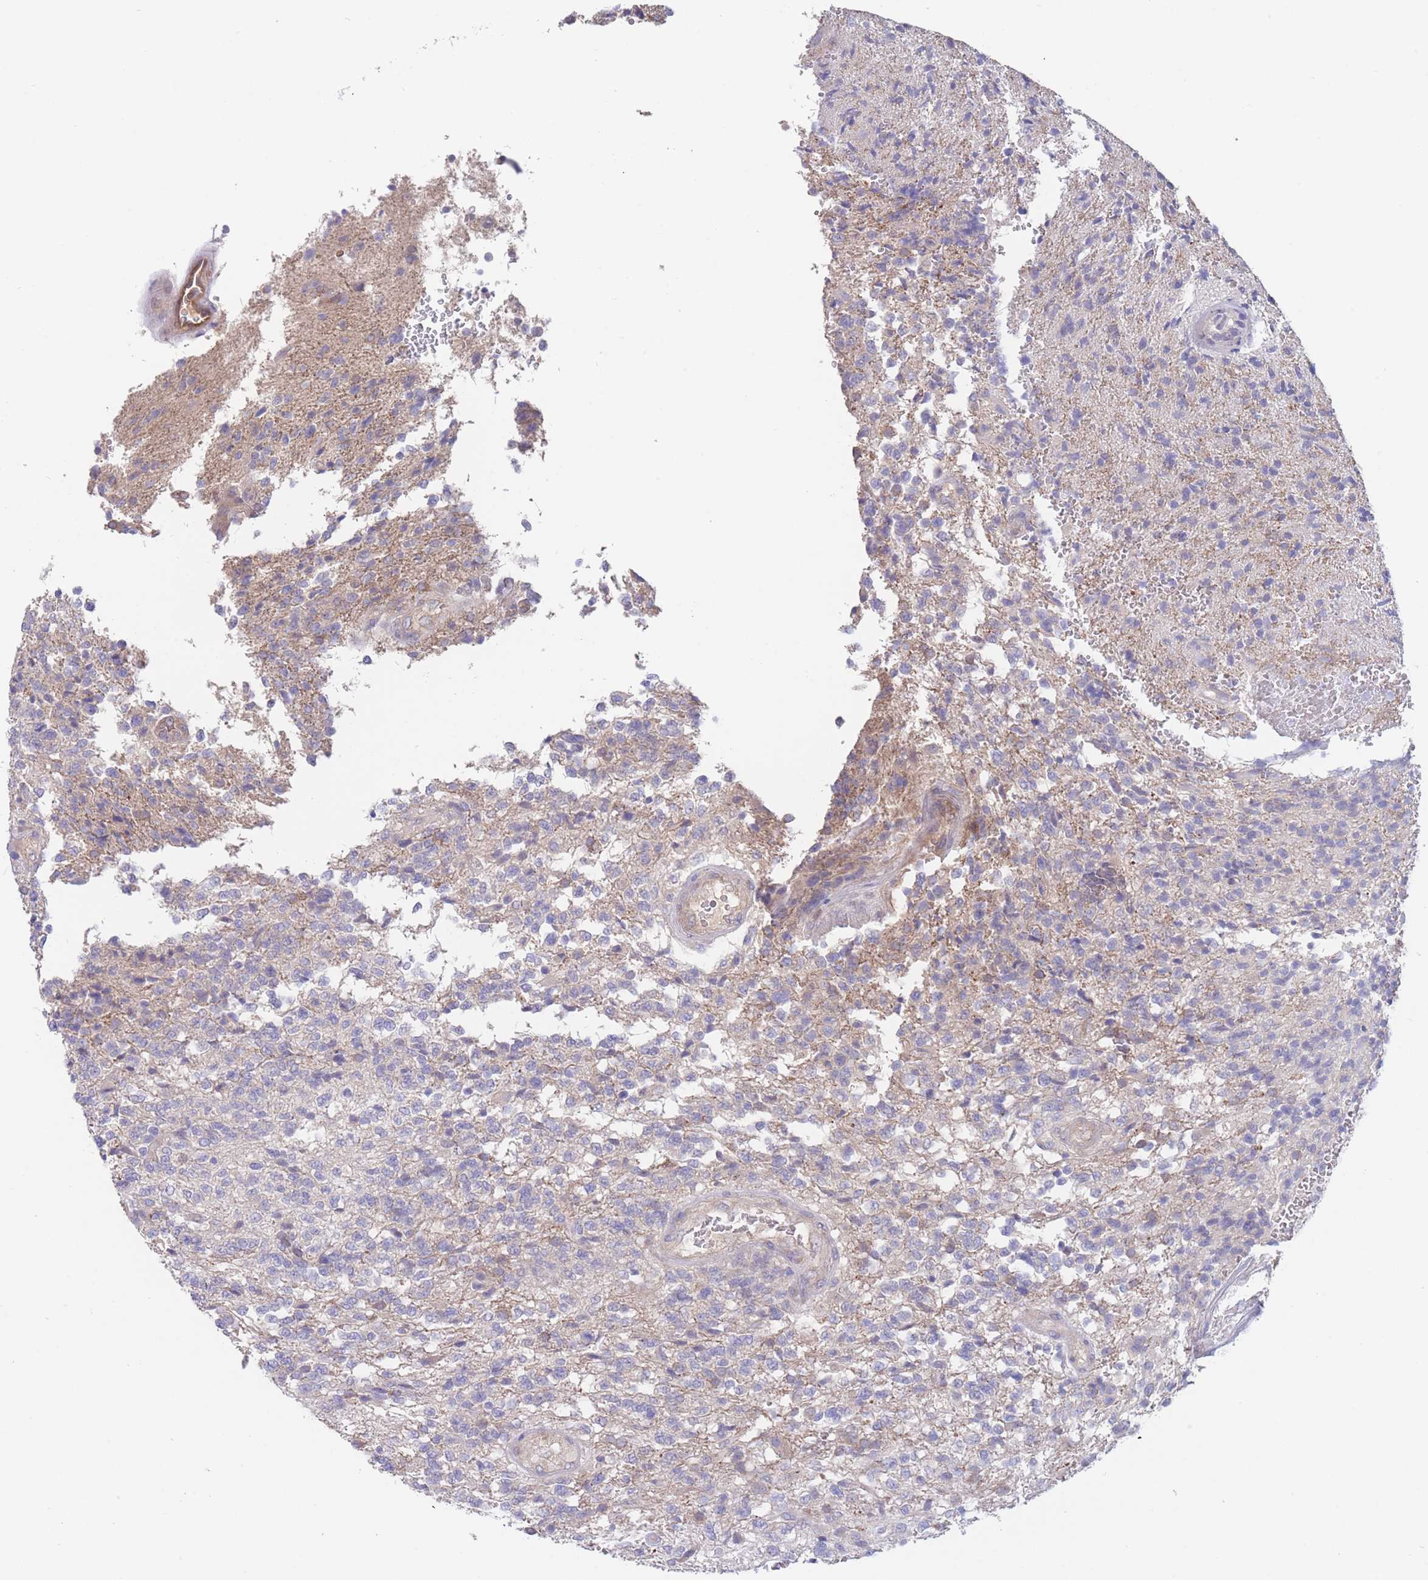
{"staining": {"intensity": "negative", "quantity": "none", "location": "none"}, "tissue": "glioma", "cell_type": "Tumor cells", "image_type": "cancer", "snomed": [{"axis": "morphology", "description": "Glioma, malignant, High grade"}, {"axis": "topography", "description": "Brain"}], "caption": "This is an immunohistochemistry (IHC) photomicrograph of human glioma. There is no expression in tumor cells.", "gene": "ZNF281", "patient": {"sex": "male", "age": 56}}